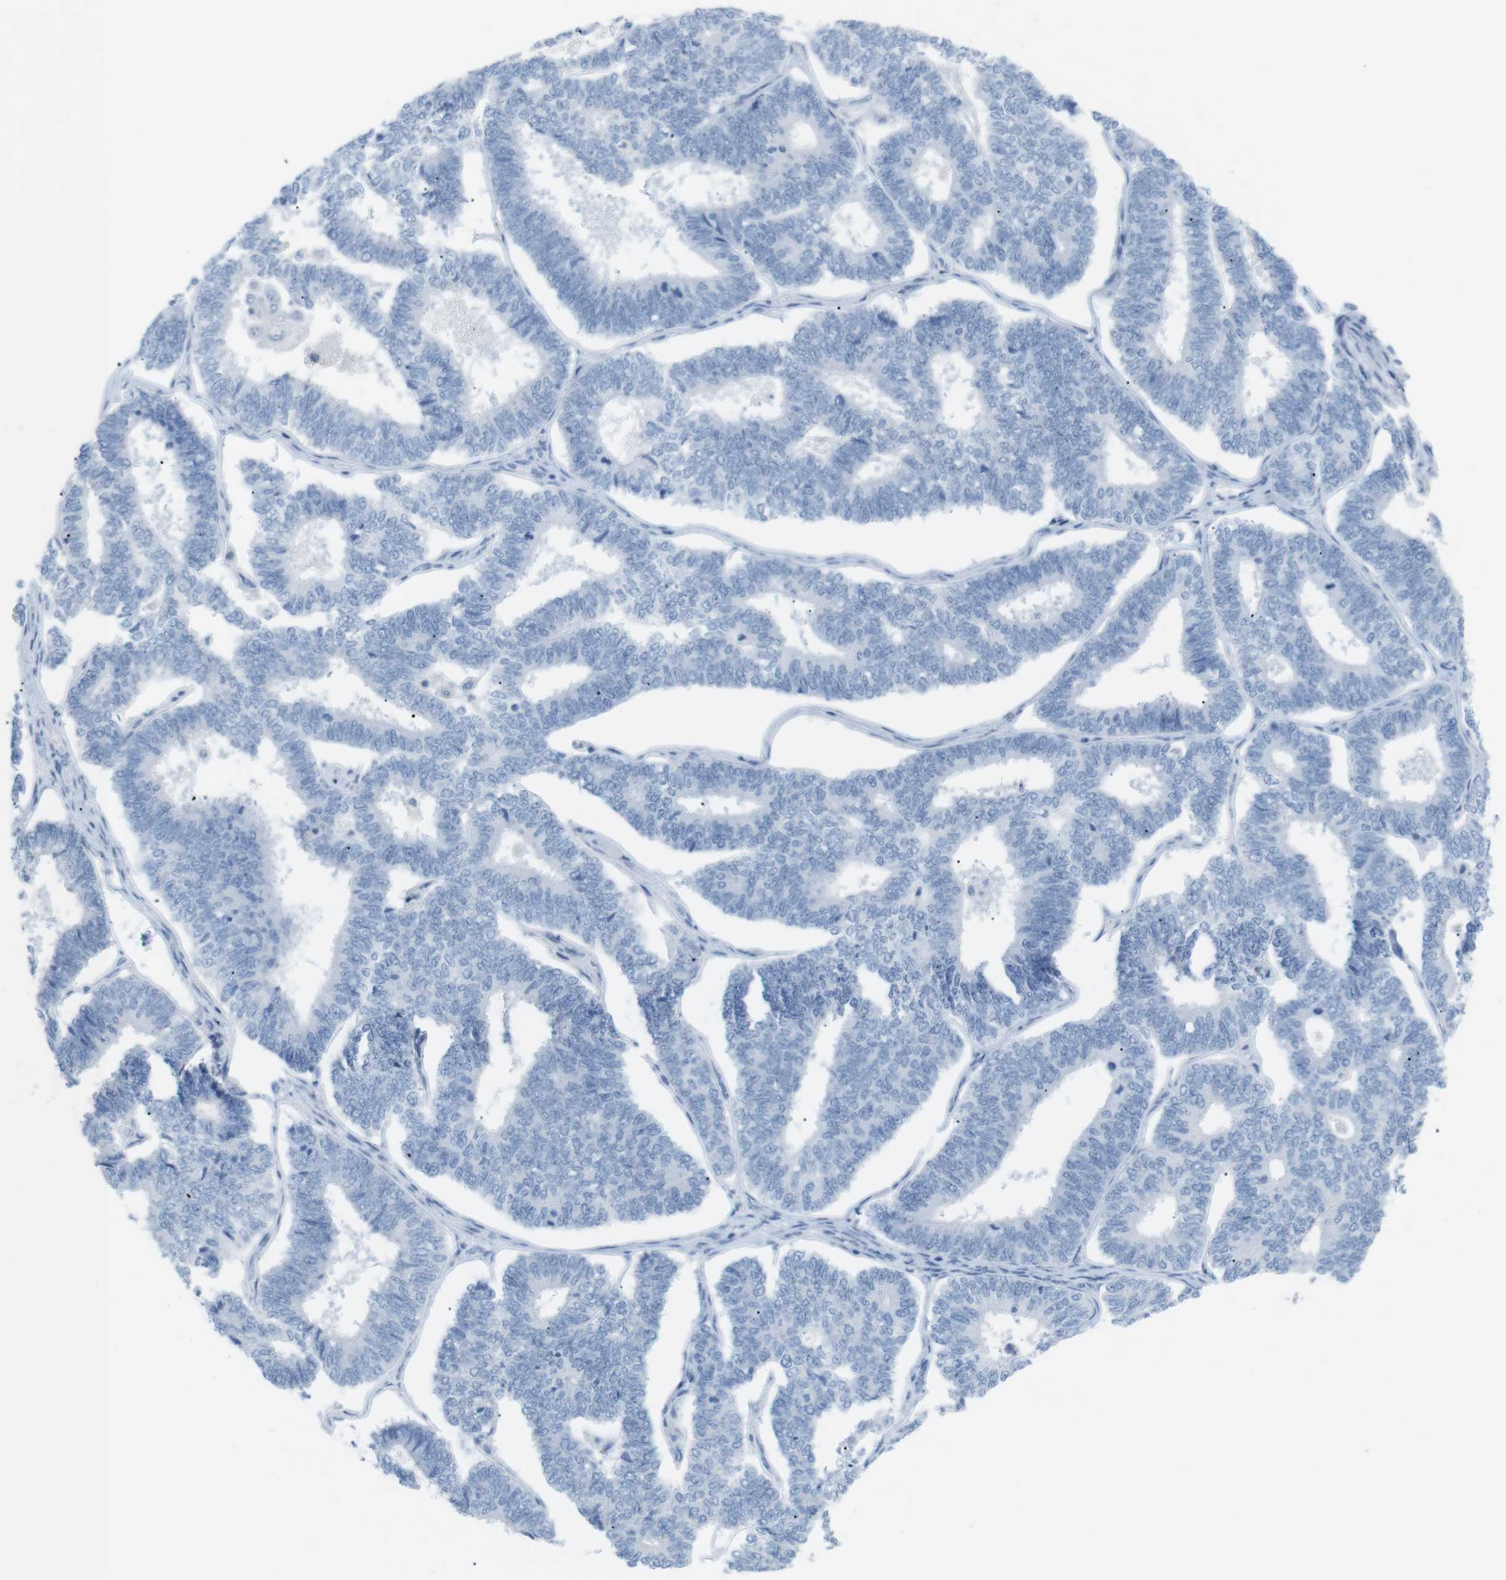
{"staining": {"intensity": "negative", "quantity": "none", "location": "none"}, "tissue": "endometrial cancer", "cell_type": "Tumor cells", "image_type": "cancer", "snomed": [{"axis": "morphology", "description": "Adenocarcinoma, NOS"}, {"axis": "topography", "description": "Endometrium"}], "caption": "Immunohistochemistry of endometrial adenocarcinoma displays no staining in tumor cells.", "gene": "HBG2", "patient": {"sex": "female", "age": 70}}